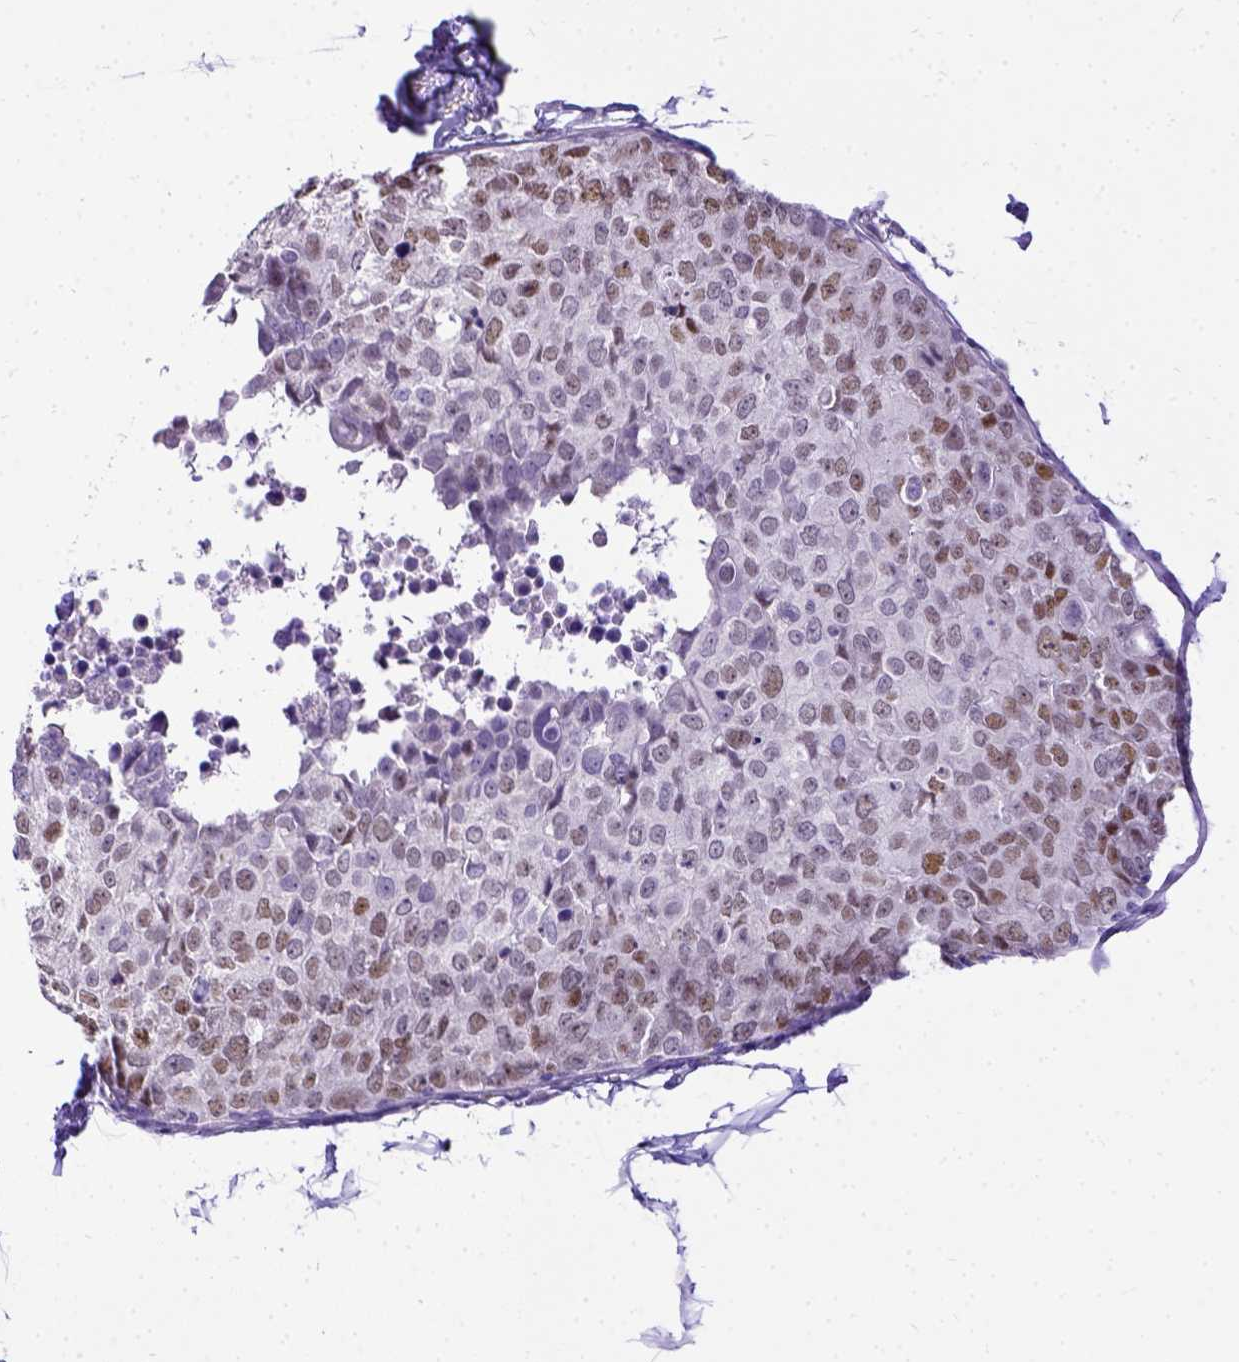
{"staining": {"intensity": "moderate", "quantity": "<25%", "location": "nuclear"}, "tissue": "breast cancer", "cell_type": "Tumor cells", "image_type": "cancer", "snomed": [{"axis": "morphology", "description": "Duct carcinoma"}, {"axis": "topography", "description": "Breast"}], "caption": "Breast cancer tissue shows moderate nuclear staining in about <25% of tumor cells, visualized by immunohistochemistry.", "gene": "ESR1", "patient": {"sex": "female", "age": 38}}